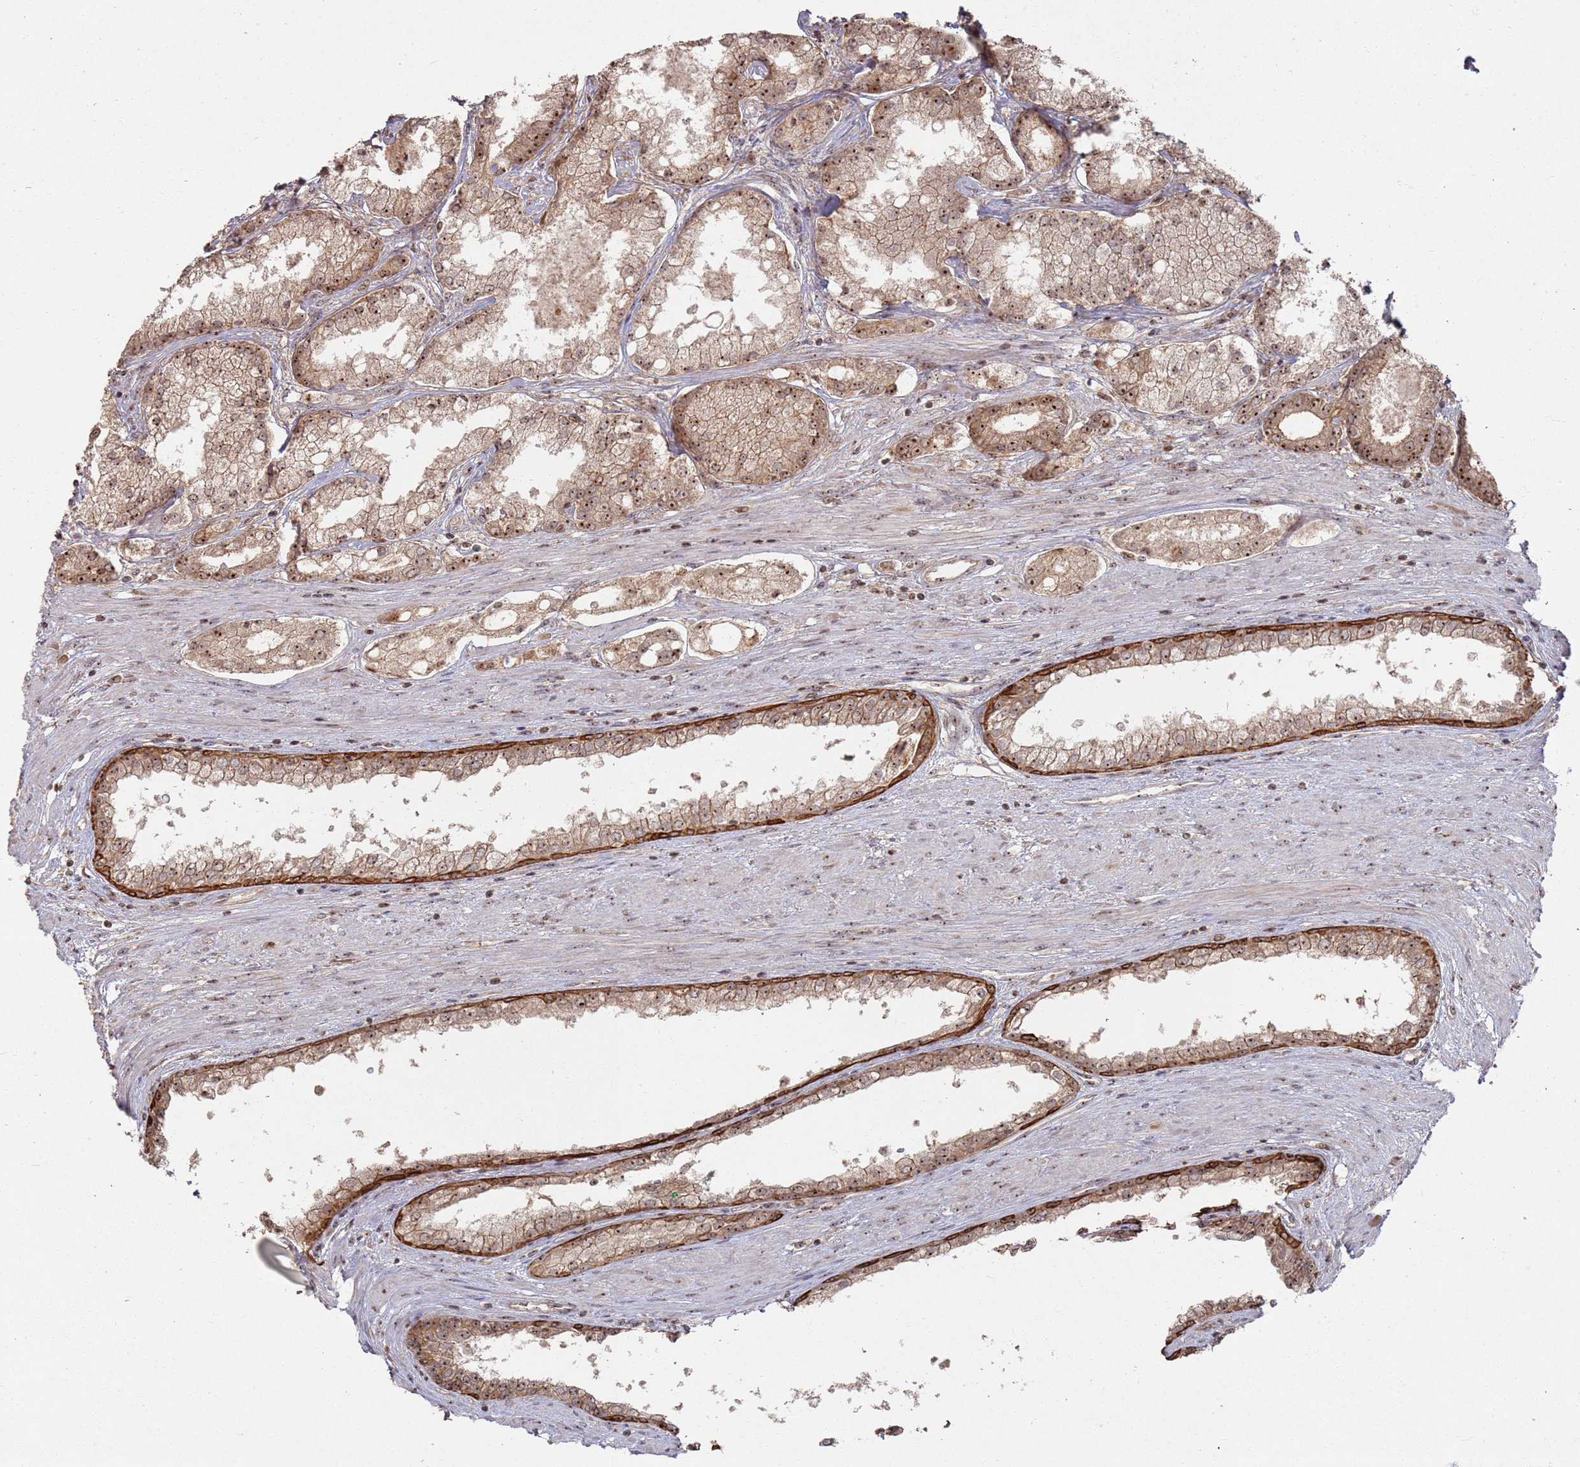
{"staining": {"intensity": "moderate", "quantity": ">75%", "location": "cytoplasmic/membranous,nuclear"}, "tissue": "prostate cancer", "cell_type": "Tumor cells", "image_type": "cancer", "snomed": [{"axis": "morphology", "description": "Adenocarcinoma, Low grade"}, {"axis": "topography", "description": "Prostate"}], "caption": "A brown stain labels moderate cytoplasmic/membranous and nuclear positivity of a protein in prostate cancer (adenocarcinoma (low-grade)) tumor cells.", "gene": "UTP11", "patient": {"sex": "male", "age": 68}}